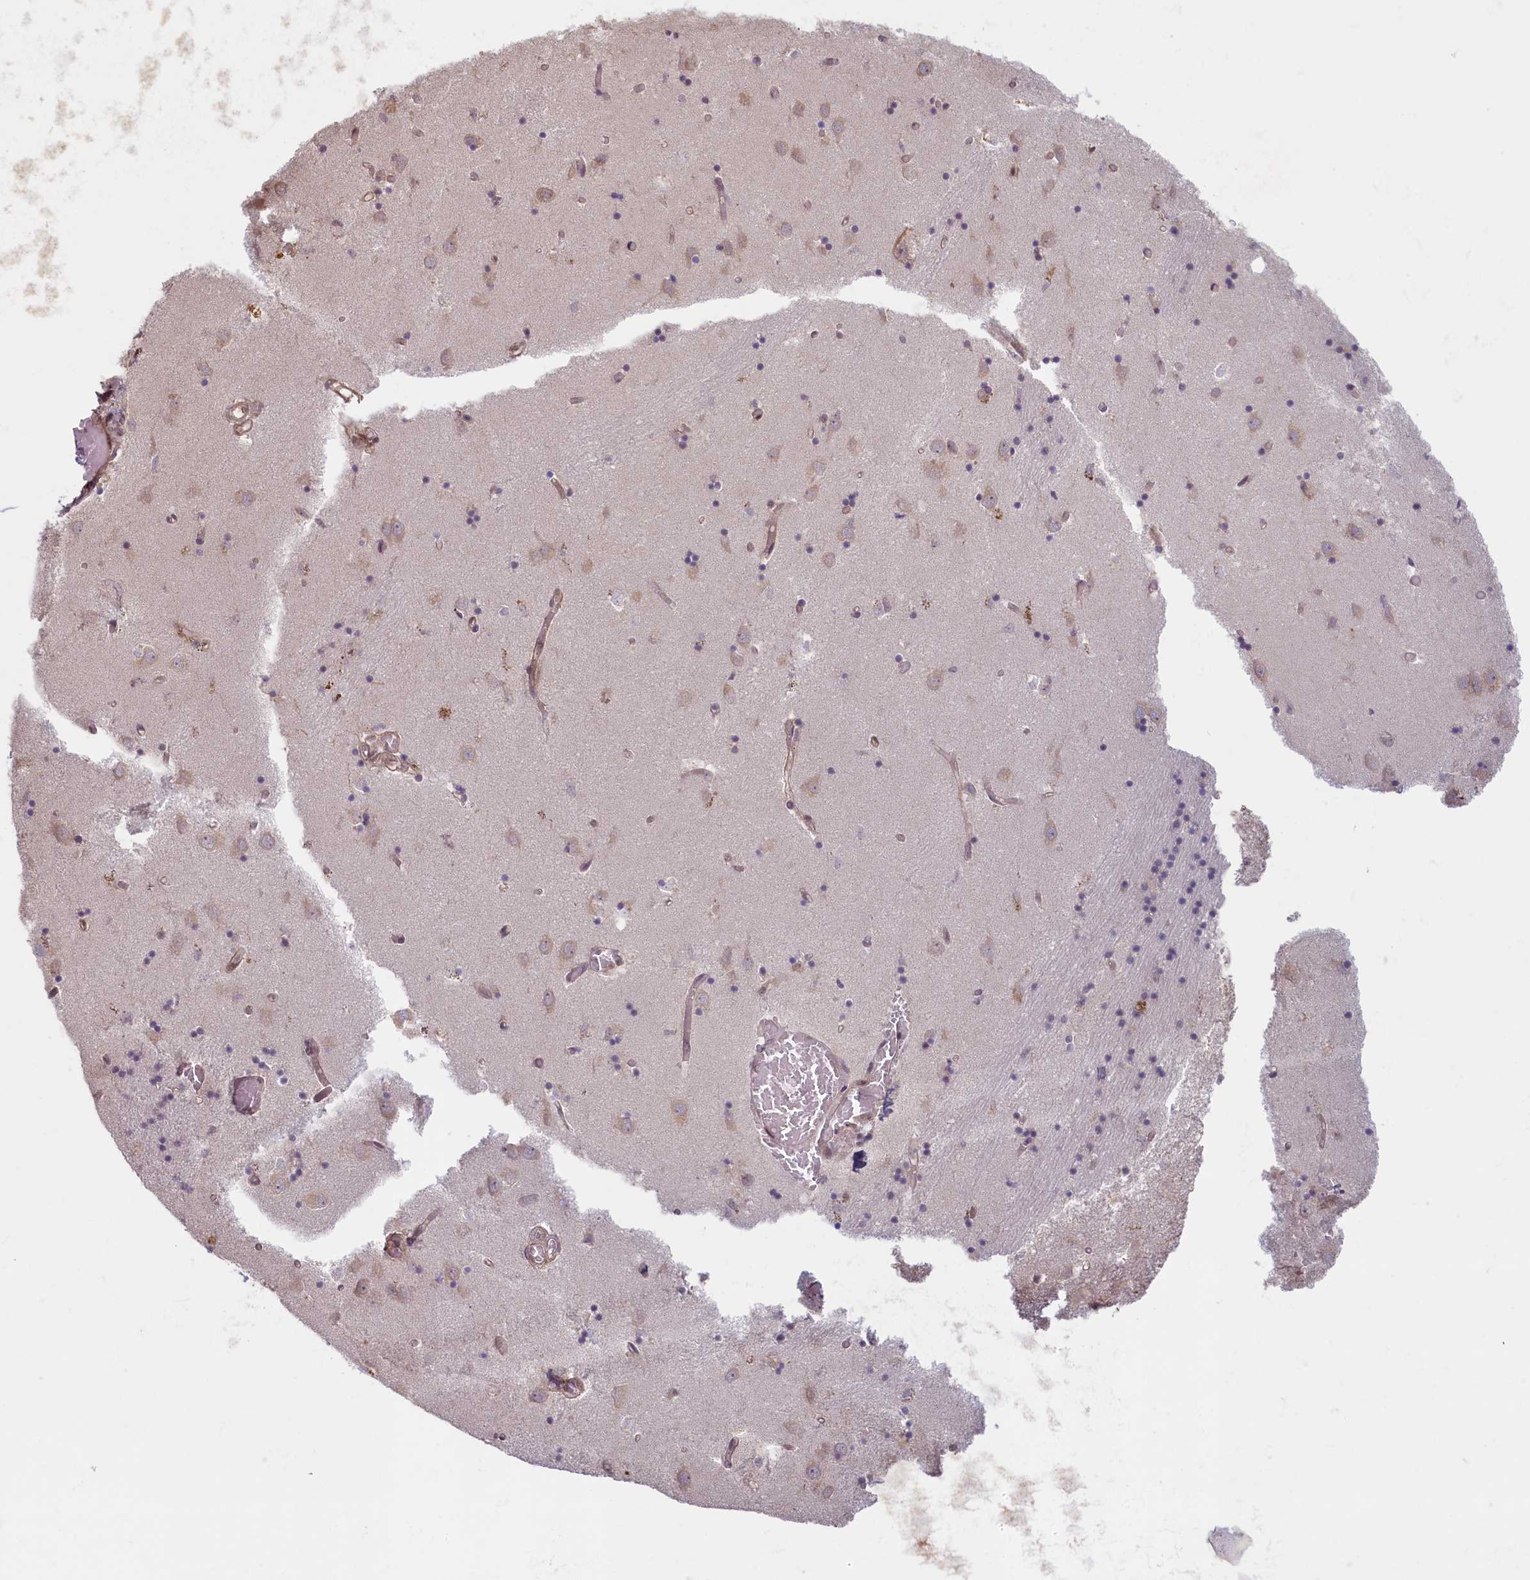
{"staining": {"intensity": "weak", "quantity": "<25%", "location": "nuclear"}, "tissue": "caudate", "cell_type": "Glial cells", "image_type": "normal", "snomed": [{"axis": "morphology", "description": "Normal tissue, NOS"}, {"axis": "topography", "description": "Lateral ventricle wall"}], "caption": "This is an IHC histopathology image of unremarkable human caudate. There is no staining in glial cells.", "gene": "C19orf44", "patient": {"sex": "male", "age": 70}}